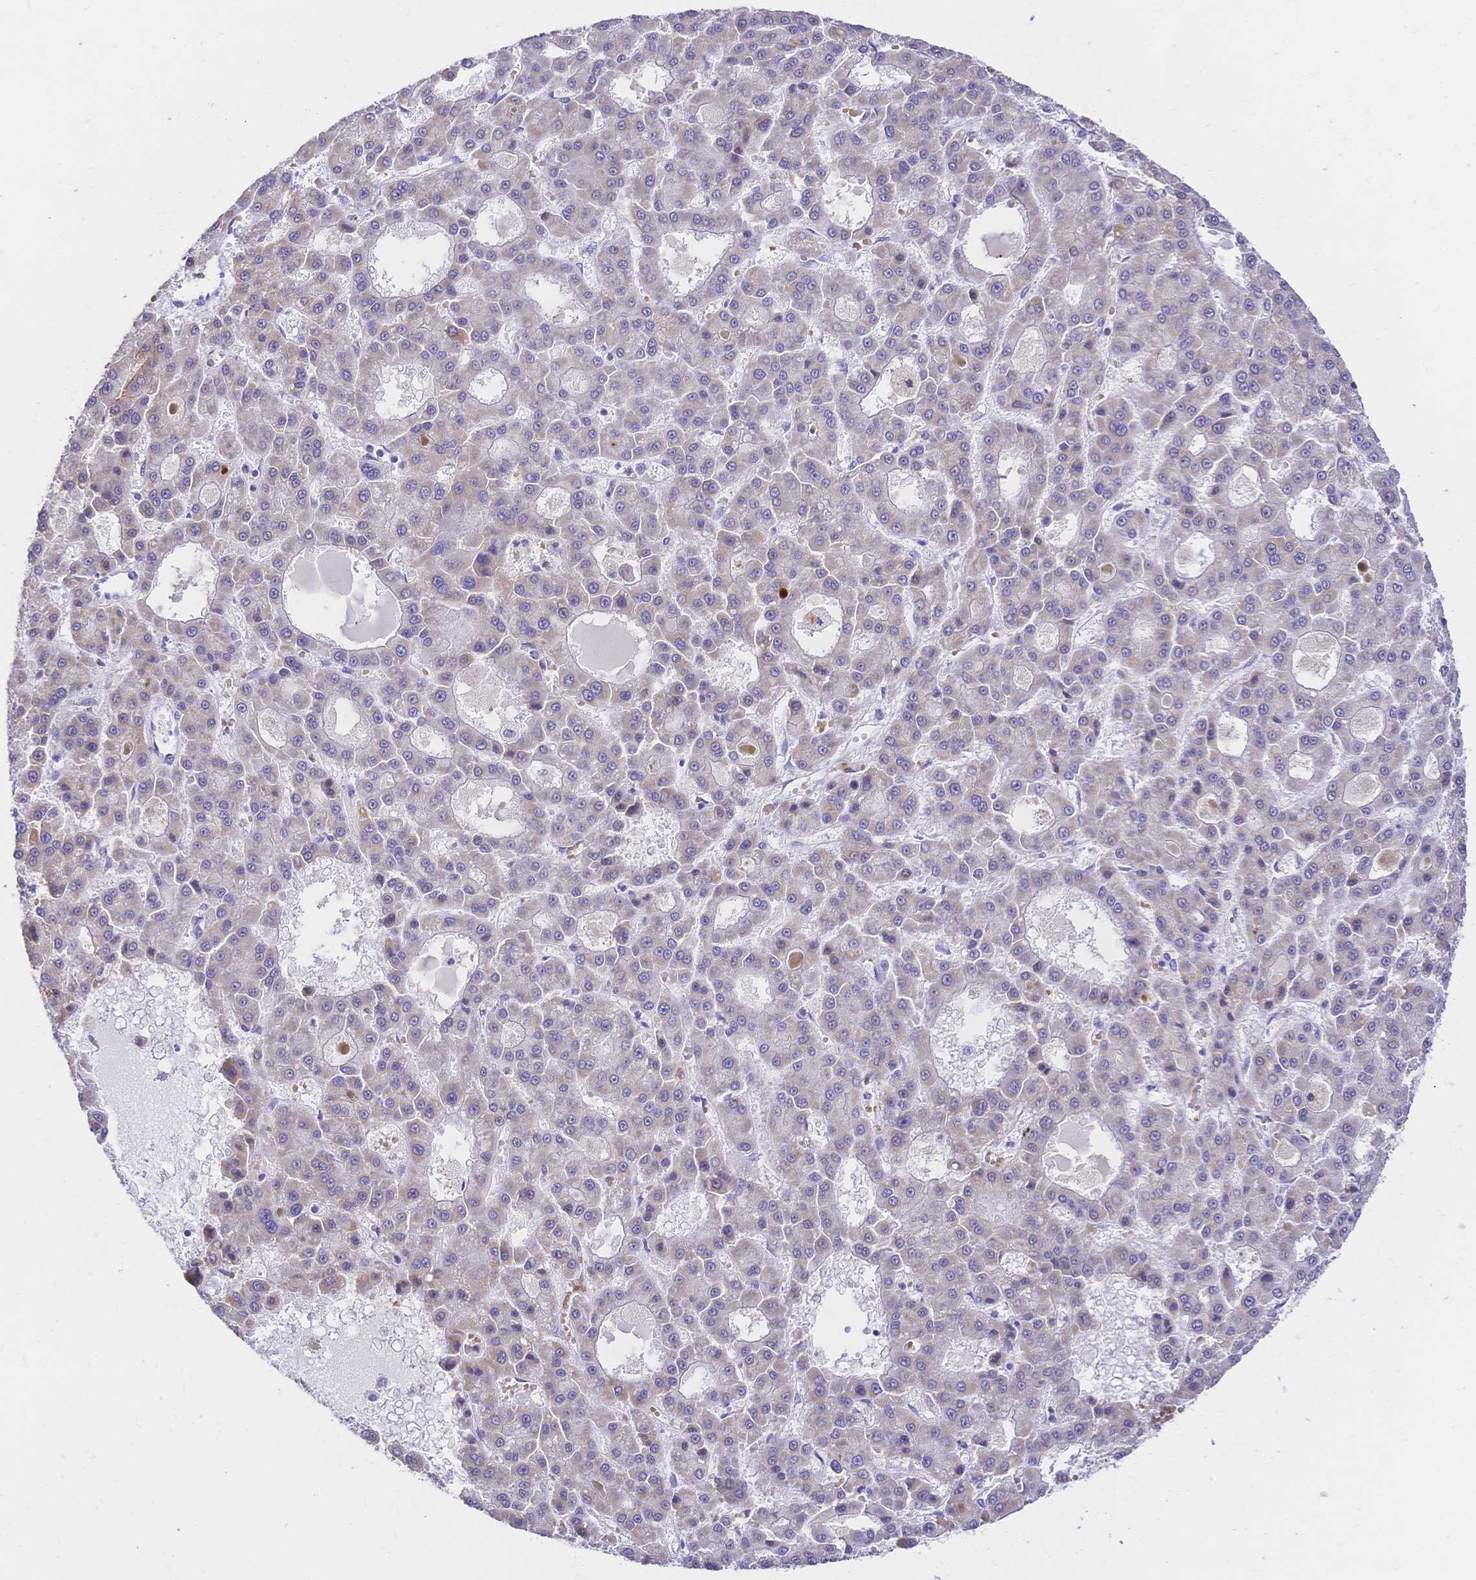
{"staining": {"intensity": "weak", "quantity": "25%-75%", "location": "cytoplasmic/membranous"}, "tissue": "liver cancer", "cell_type": "Tumor cells", "image_type": "cancer", "snomed": [{"axis": "morphology", "description": "Carcinoma, Hepatocellular, NOS"}, {"axis": "topography", "description": "Liver"}], "caption": "Human hepatocellular carcinoma (liver) stained for a protein (brown) shows weak cytoplasmic/membranous positive staining in about 25%-75% of tumor cells.", "gene": "CLEC18B", "patient": {"sex": "male", "age": 70}}